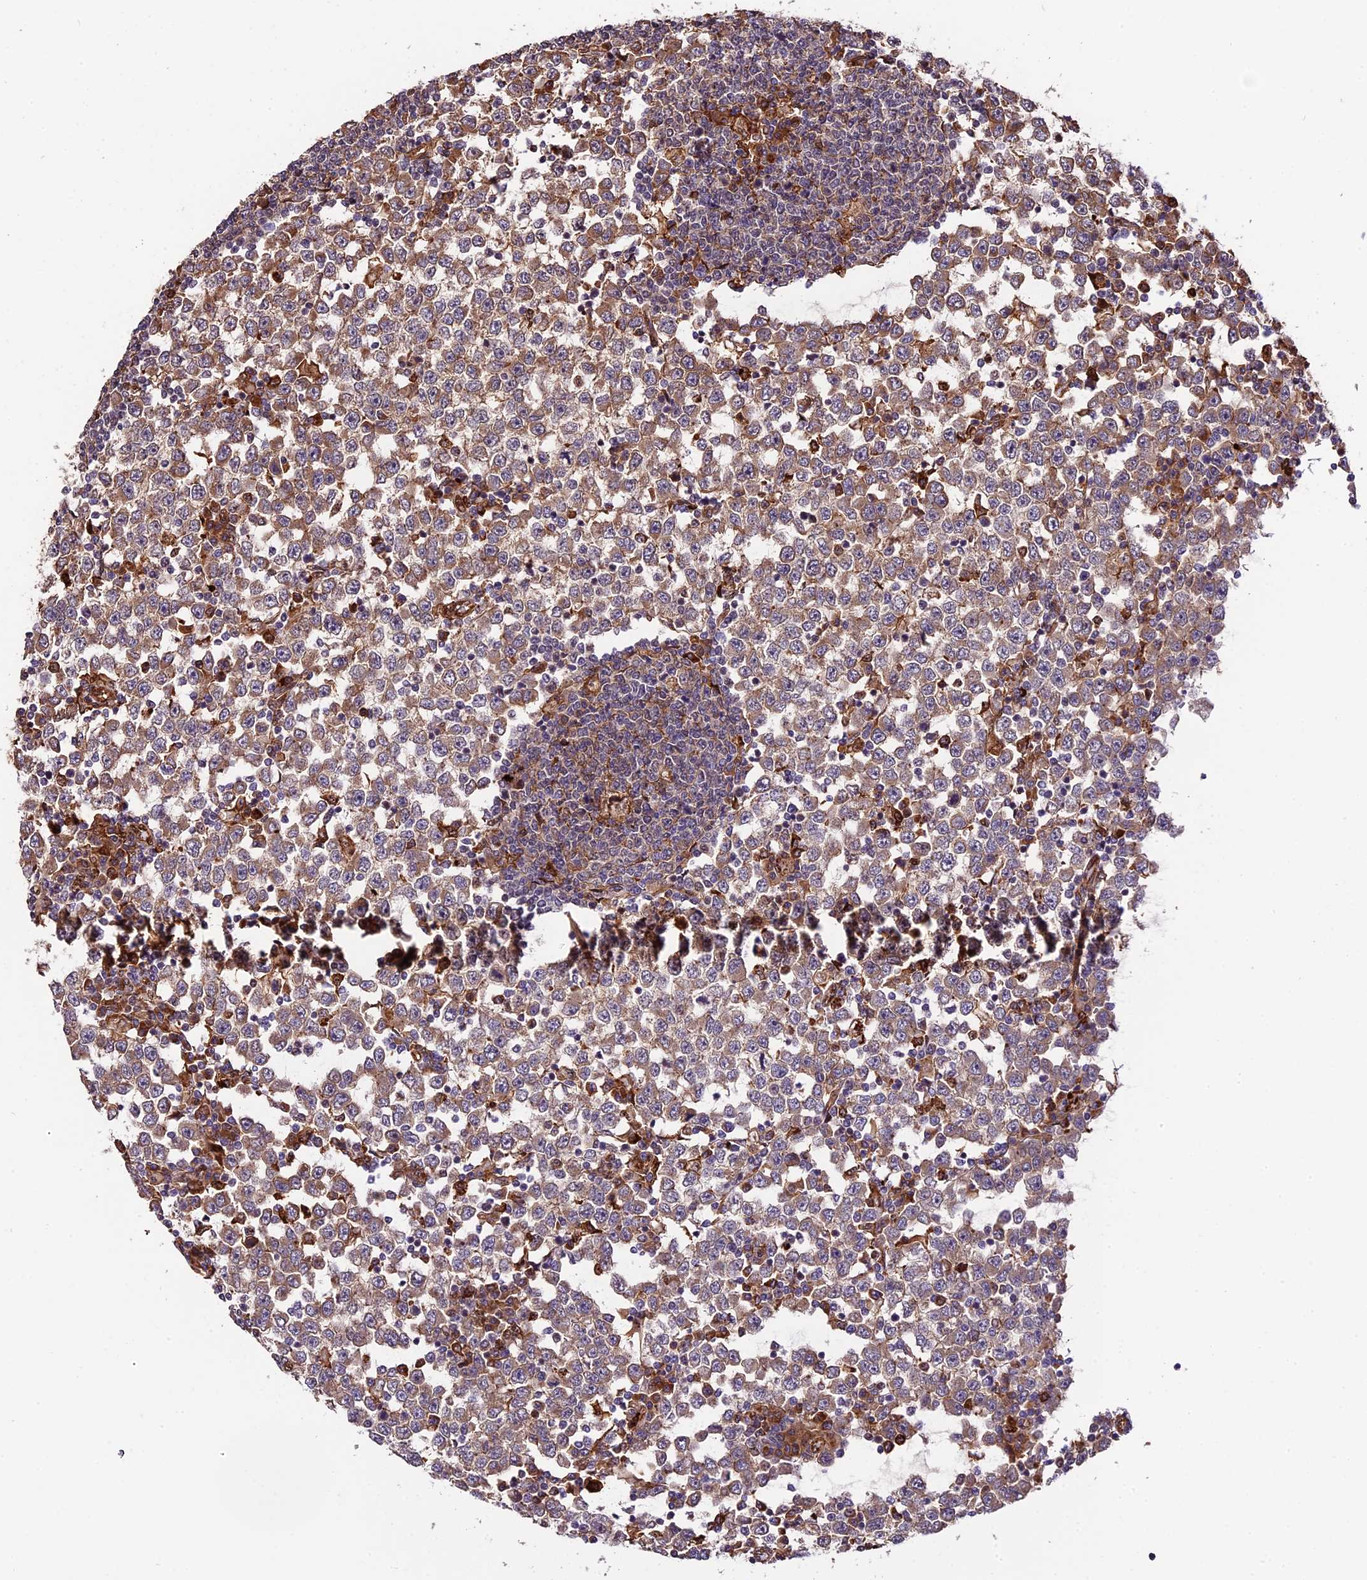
{"staining": {"intensity": "moderate", "quantity": "25%-75%", "location": "cytoplasmic/membranous"}, "tissue": "testis cancer", "cell_type": "Tumor cells", "image_type": "cancer", "snomed": [{"axis": "morphology", "description": "Seminoma, NOS"}, {"axis": "topography", "description": "Testis"}], "caption": "Human testis seminoma stained with a brown dye demonstrates moderate cytoplasmic/membranous positive expression in about 25%-75% of tumor cells.", "gene": "HERPUD1", "patient": {"sex": "male", "age": 65}}